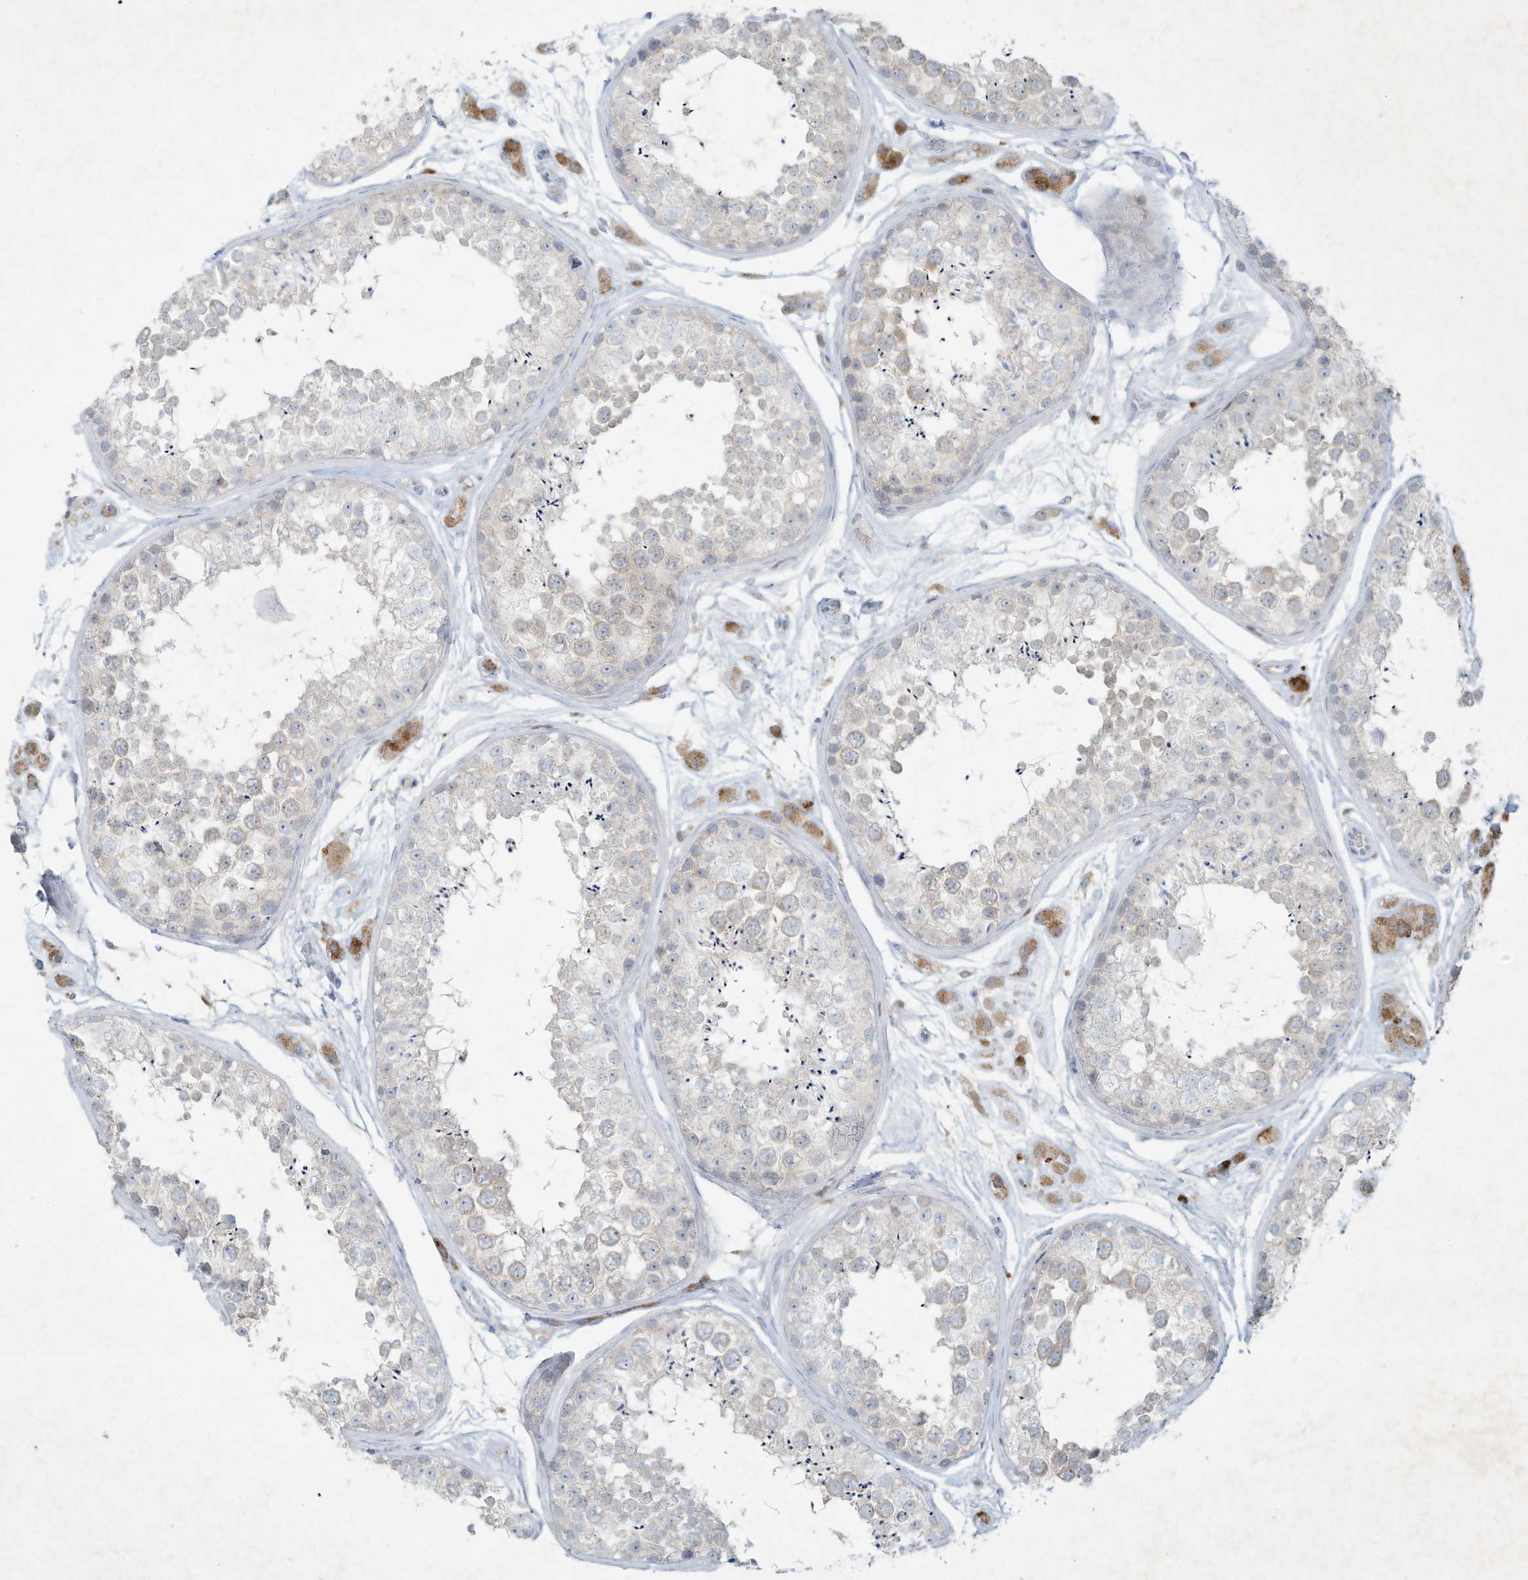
{"staining": {"intensity": "weak", "quantity": "25%-75%", "location": "cytoplasmic/membranous"}, "tissue": "testis", "cell_type": "Cells in seminiferous ducts", "image_type": "normal", "snomed": [{"axis": "morphology", "description": "Normal tissue, NOS"}, {"axis": "topography", "description": "Testis"}], "caption": "The image exhibits staining of unremarkable testis, revealing weak cytoplasmic/membranous protein positivity (brown color) within cells in seminiferous ducts.", "gene": "TUBE1", "patient": {"sex": "male", "age": 25}}